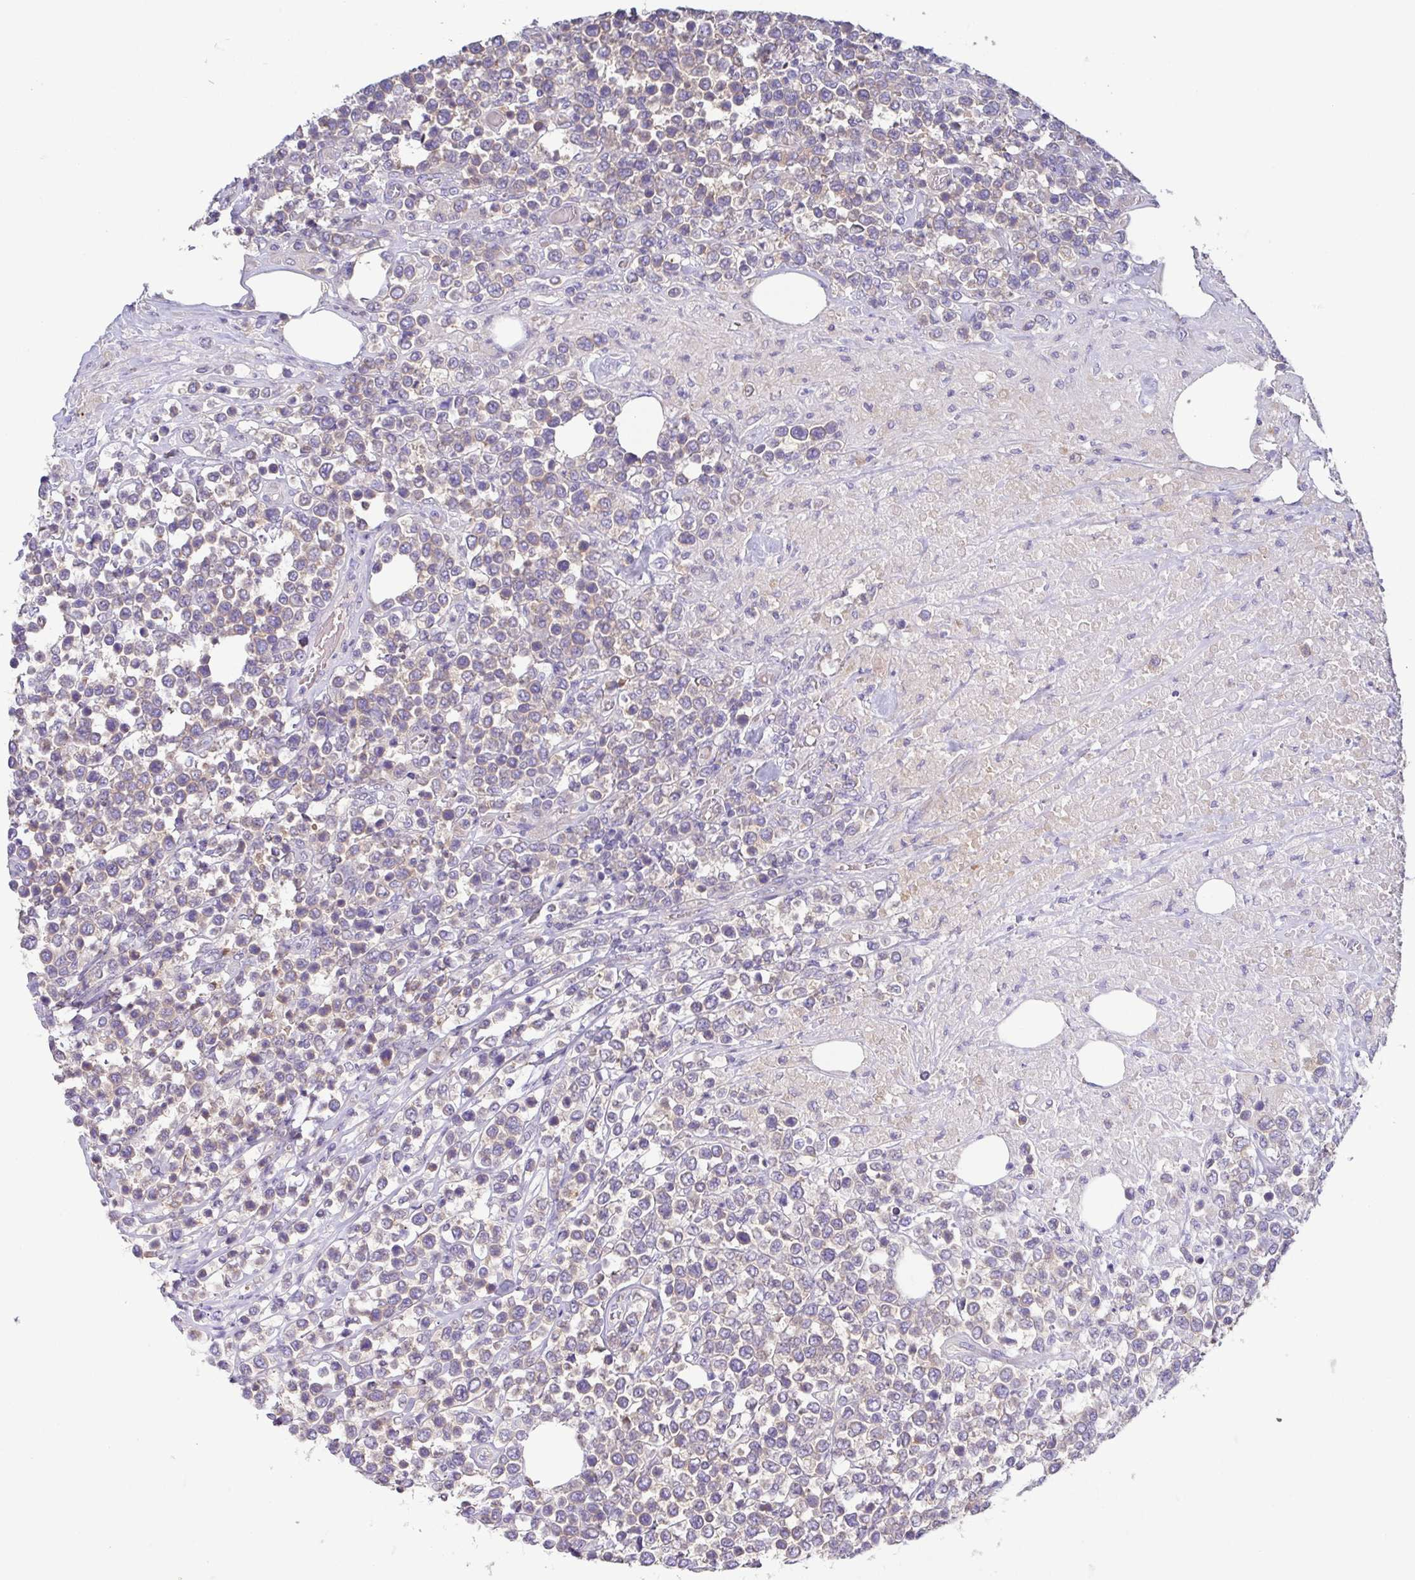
{"staining": {"intensity": "weak", "quantity": "25%-75%", "location": "cytoplasmic/membranous"}, "tissue": "lymphoma", "cell_type": "Tumor cells", "image_type": "cancer", "snomed": [{"axis": "morphology", "description": "Malignant lymphoma, non-Hodgkin's type, High grade"}, {"axis": "topography", "description": "Soft tissue"}], "caption": "Immunohistochemical staining of human lymphoma reveals weak cytoplasmic/membranous protein positivity in approximately 25%-75% of tumor cells.", "gene": "CFAP97D1", "patient": {"sex": "female", "age": 56}}